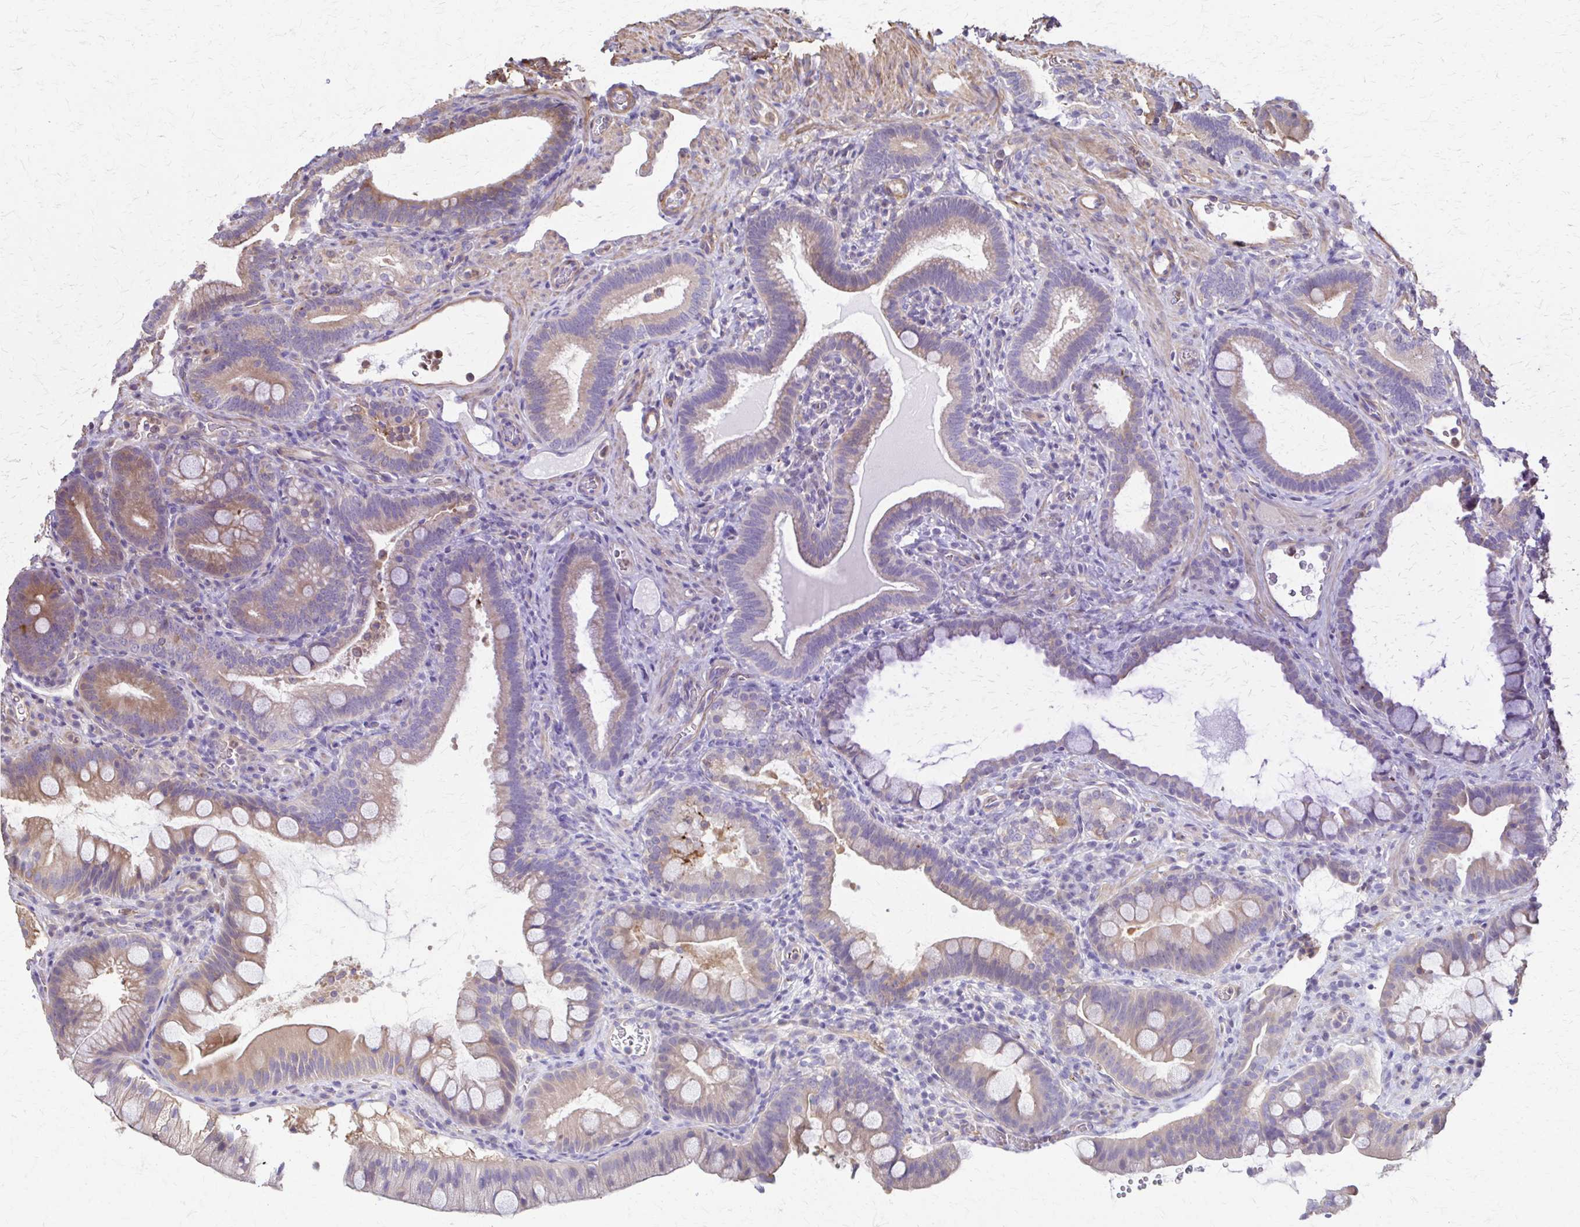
{"staining": {"intensity": "weak", "quantity": "25%-75%", "location": "cytoplasmic/membranous"}, "tissue": "duodenum", "cell_type": "Glandular cells", "image_type": "normal", "snomed": [{"axis": "morphology", "description": "Normal tissue, NOS"}, {"axis": "topography", "description": "Duodenum"}], "caption": "High-power microscopy captured an IHC photomicrograph of normal duodenum, revealing weak cytoplasmic/membranous expression in approximately 25%-75% of glandular cells. Nuclei are stained in blue.", "gene": "DSP", "patient": {"sex": "male", "age": 59}}